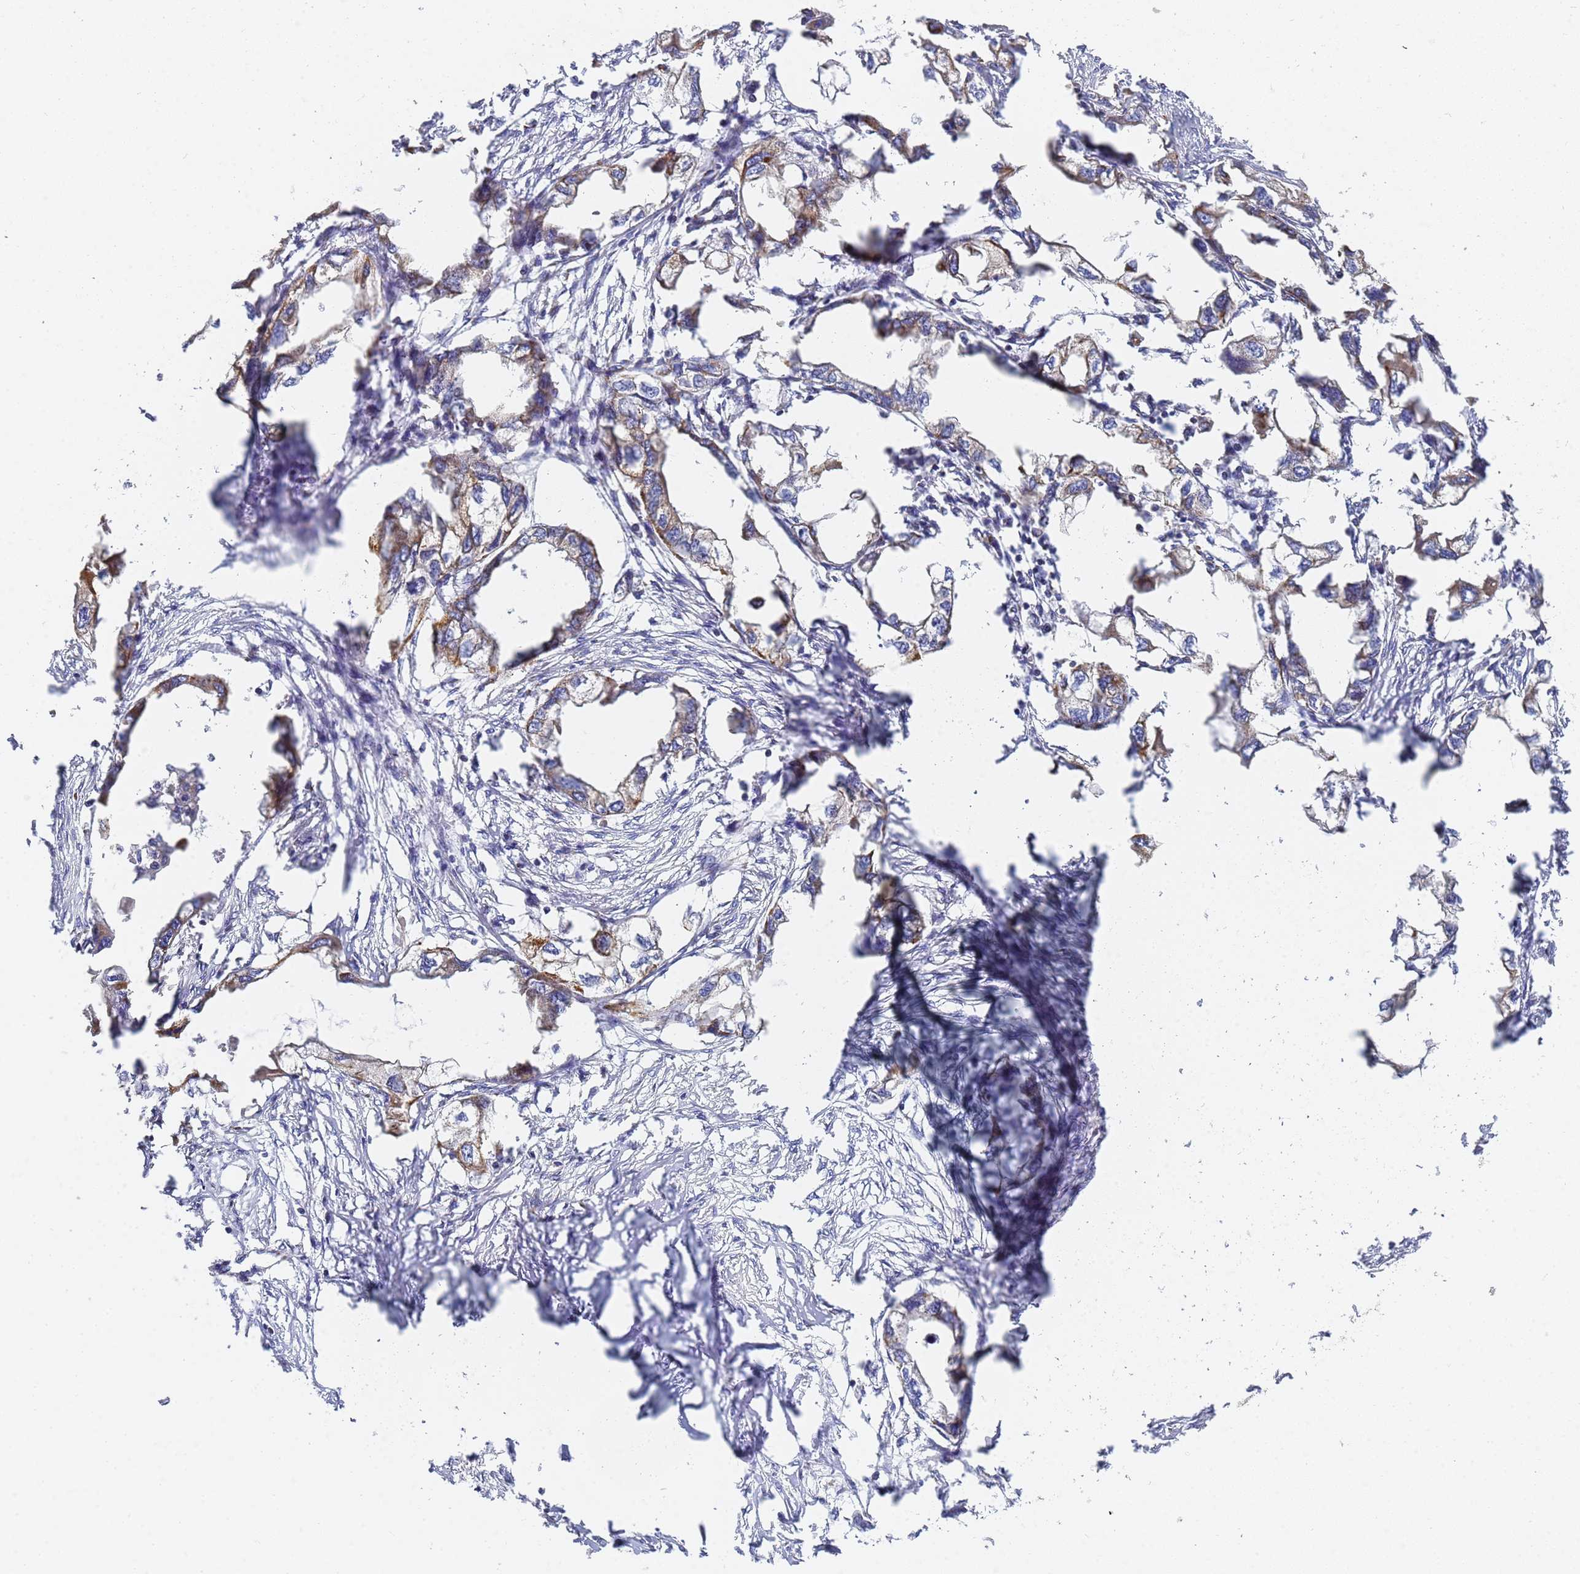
{"staining": {"intensity": "weak", "quantity": ">75%", "location": "cytoplasmic/membranous"}, "tissue": "endometrial cancer", "cell_type": "Tumor cells", "image_type": "cancer", "snomed": [{"axis": "morphology", "description": "Adenocarcinoma, NOS"}, {"axis": "morphology", "description": "Adenocarcinoma, metastatic, NOS"}, {"axis": "topography", "description": "Adipose tissue"}, {"axis": "topography", "description": "Endometrium"}], "caption": "About >75% of tumor cells in human endometrial metastatic adenocarcinoma demonstrate weak cytoplasmic/membranous protein expression as visualized by brown immunohistochemical staining.", "gene": "CNIH4", "patient": {"sex": "female", "age": 67}}